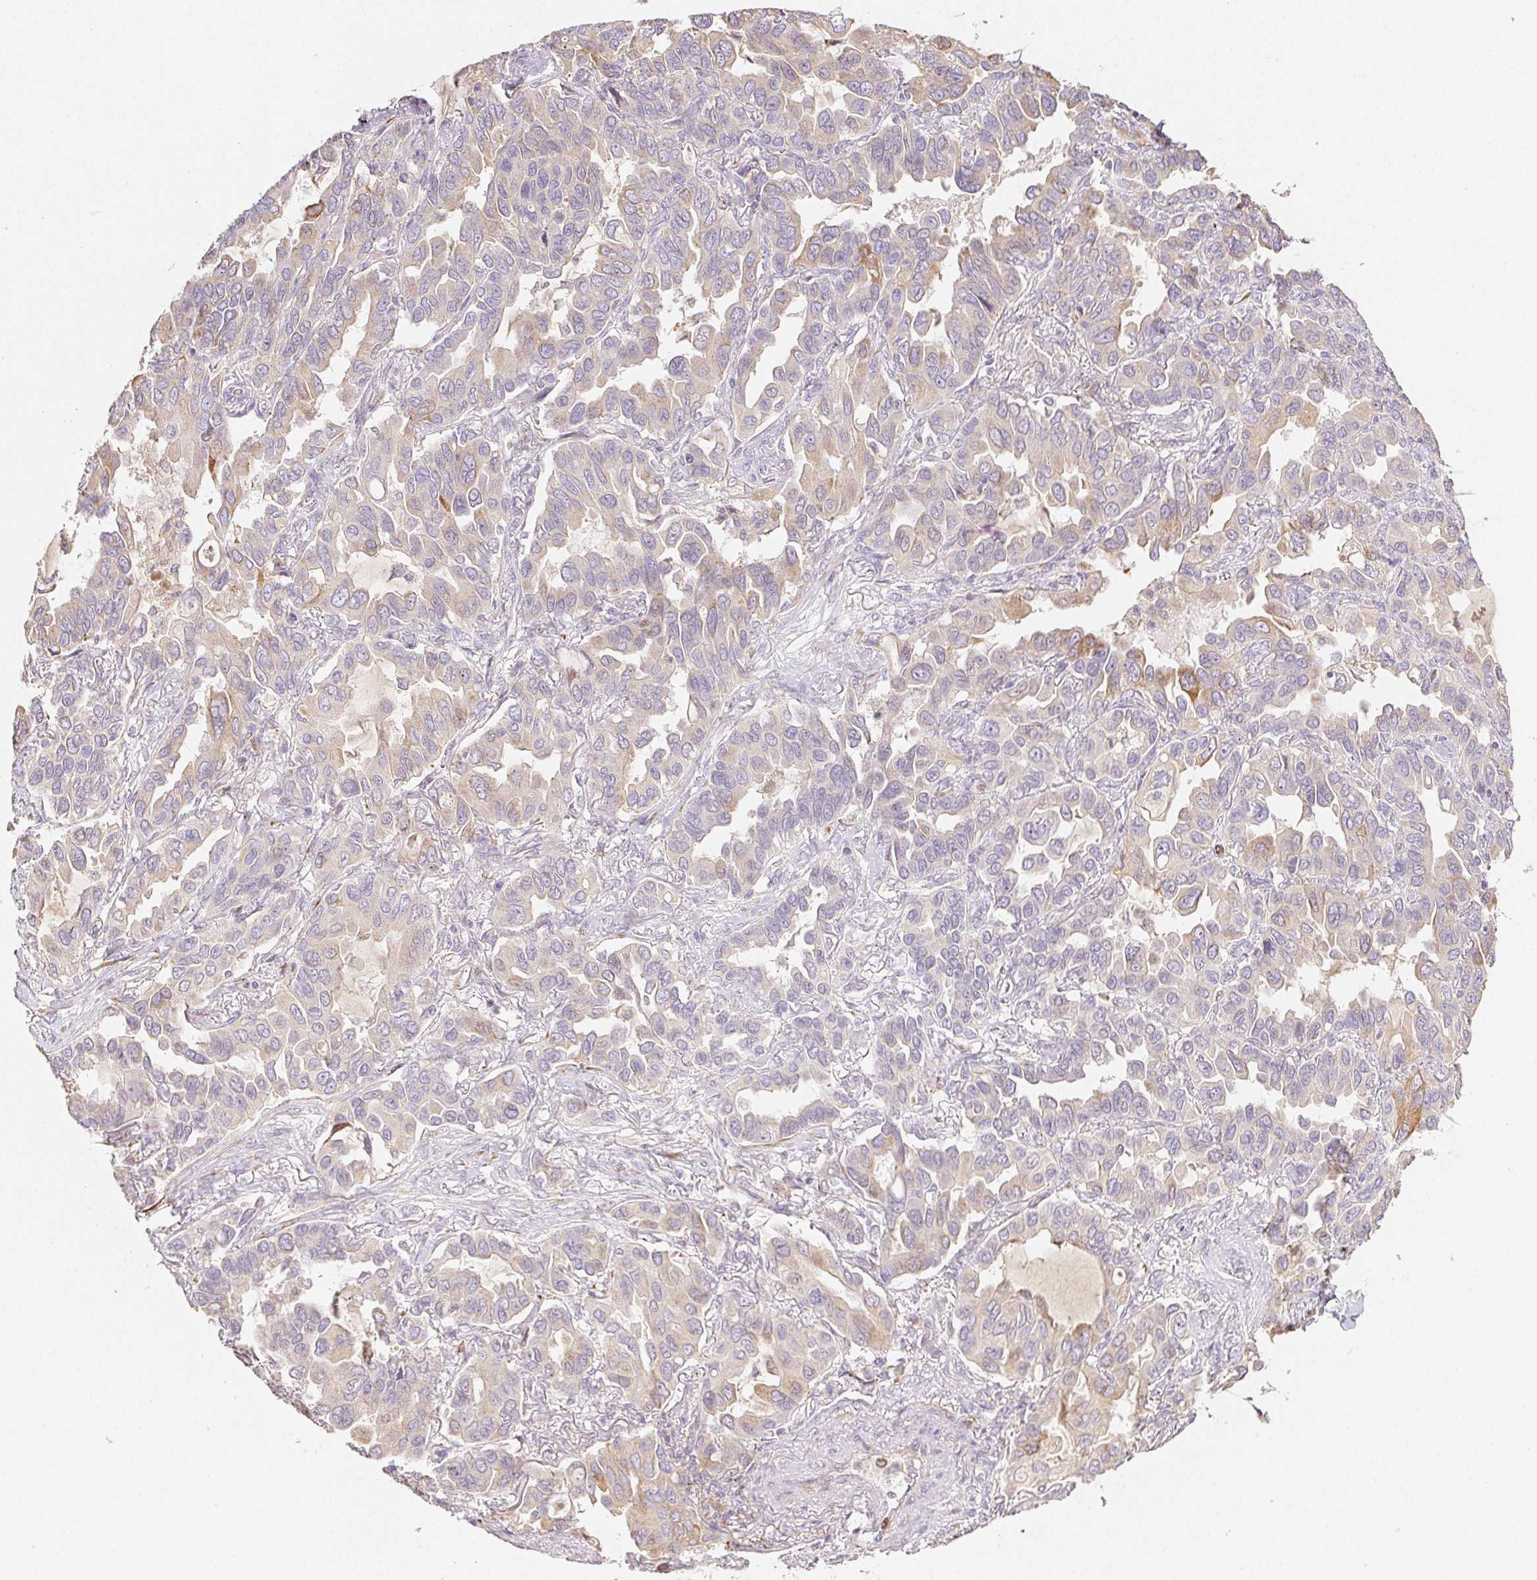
{"staining": {"intensity": "weak", "quantity": "<25%", "location": "cytoplasmic/membranous"}, "tissue": "lung cancer", "cell_type": "Tumor cells", "image_type": "cancer", "snomed": [{"axis": "morphology", "description": "Adenocarcinoma, NOS"}, {"axis": "topography", "description": "Lung"}], "caption": "The histopathology image displays no staining of tumor cells in adenocarcinoma (lung).", "gene": "ACVR1B", "patient": {"sex": "male", "age": 64}}